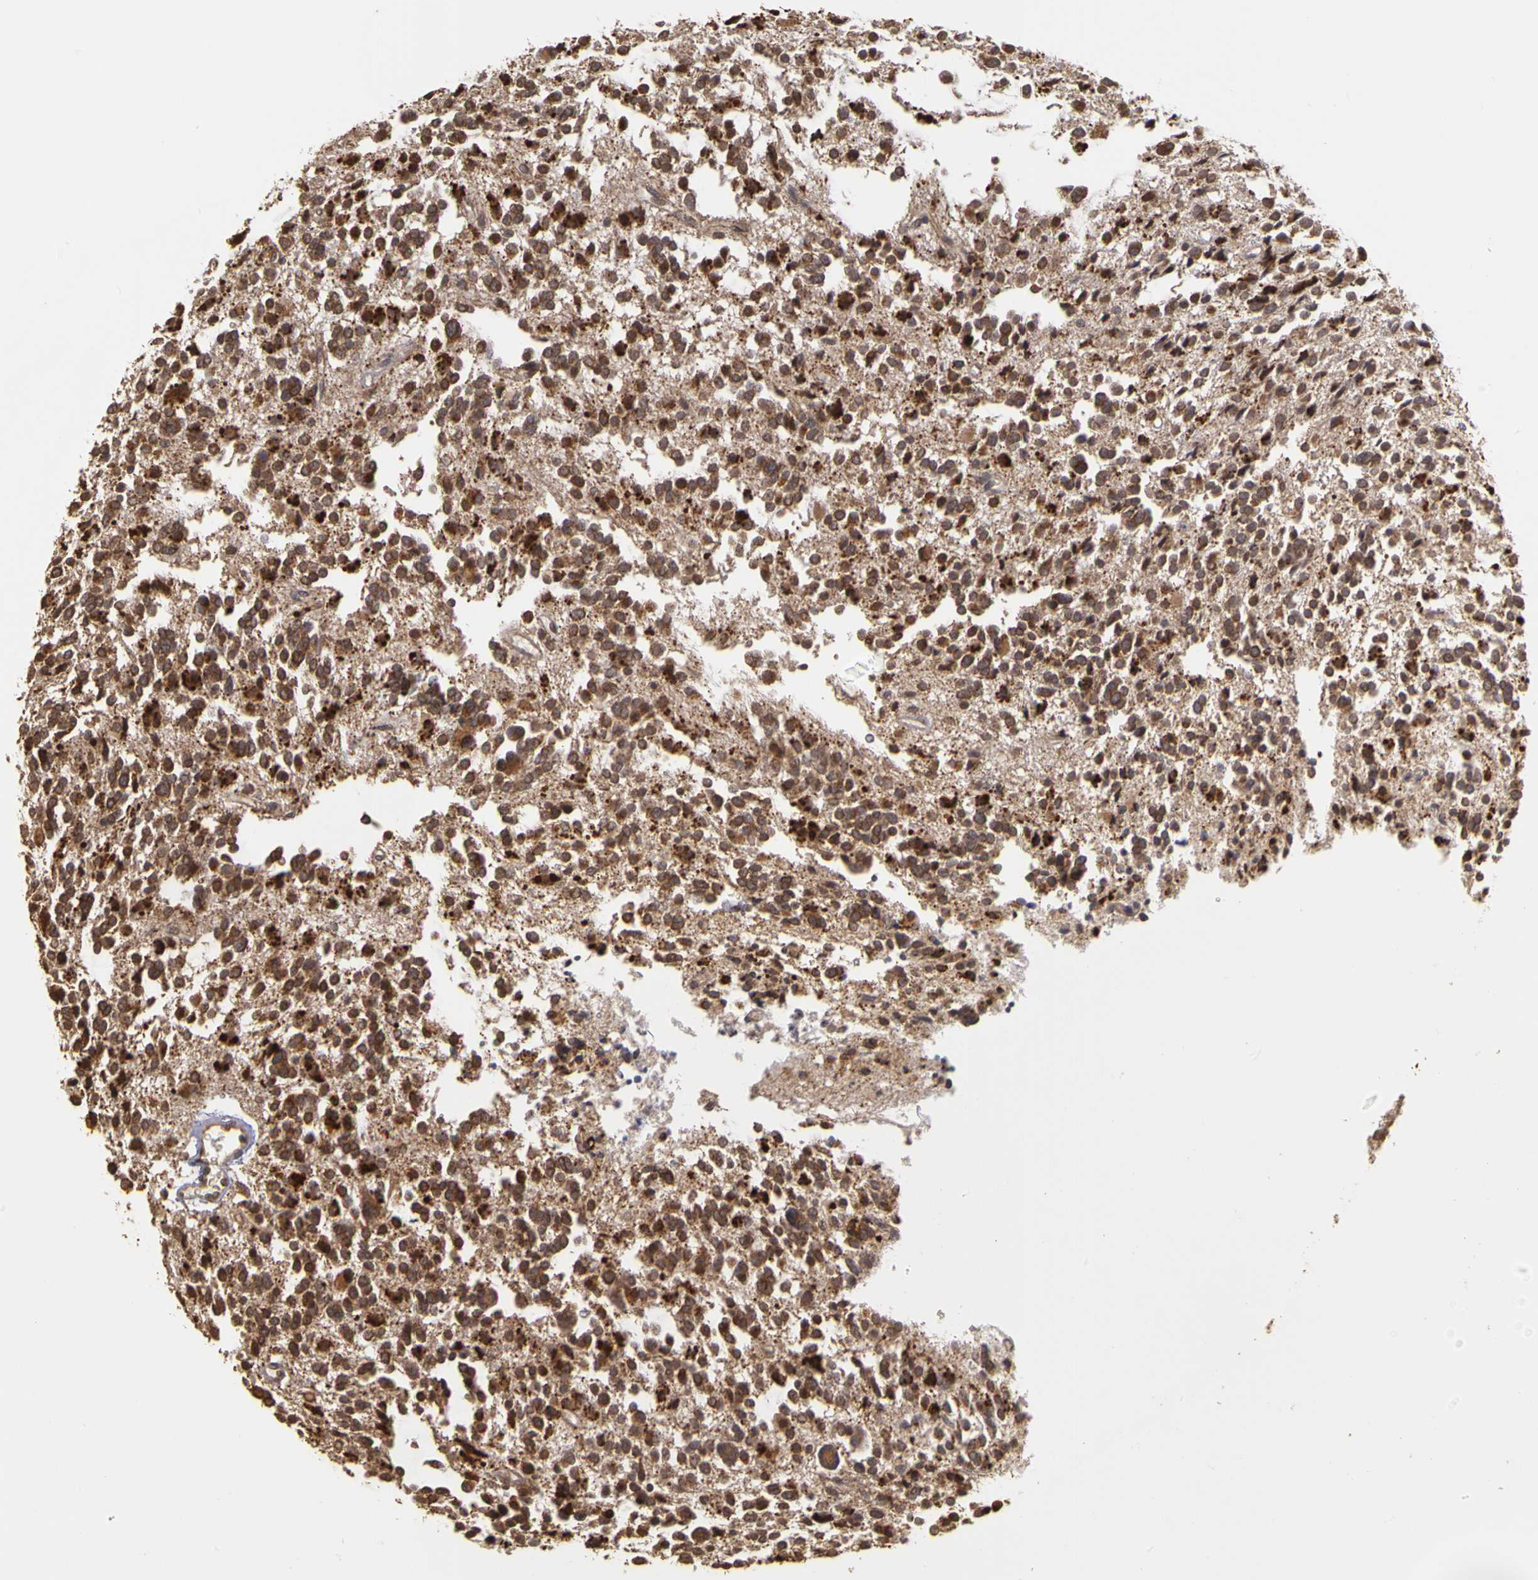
{"staining": {"intensity": "moderate", "quantity": ">75%", "location": "cytoplasmic/membranous"}, "tissue": "glioma", "cell_type": "Tumor cells", "image_type": "cancer", "snomed": [{"axis": "morphology", "description": "Glioma, malignant, Low grade"}, {"axis": "topography", "description": "Brain"}], "caption": "Human glioma stained with a brown dye shows moderate cytoplasmic/membranous positive staining in approximately >75% of tumor cells.", "gene": "FRMD7", "patient": {"sex": "female", "age": 36}}